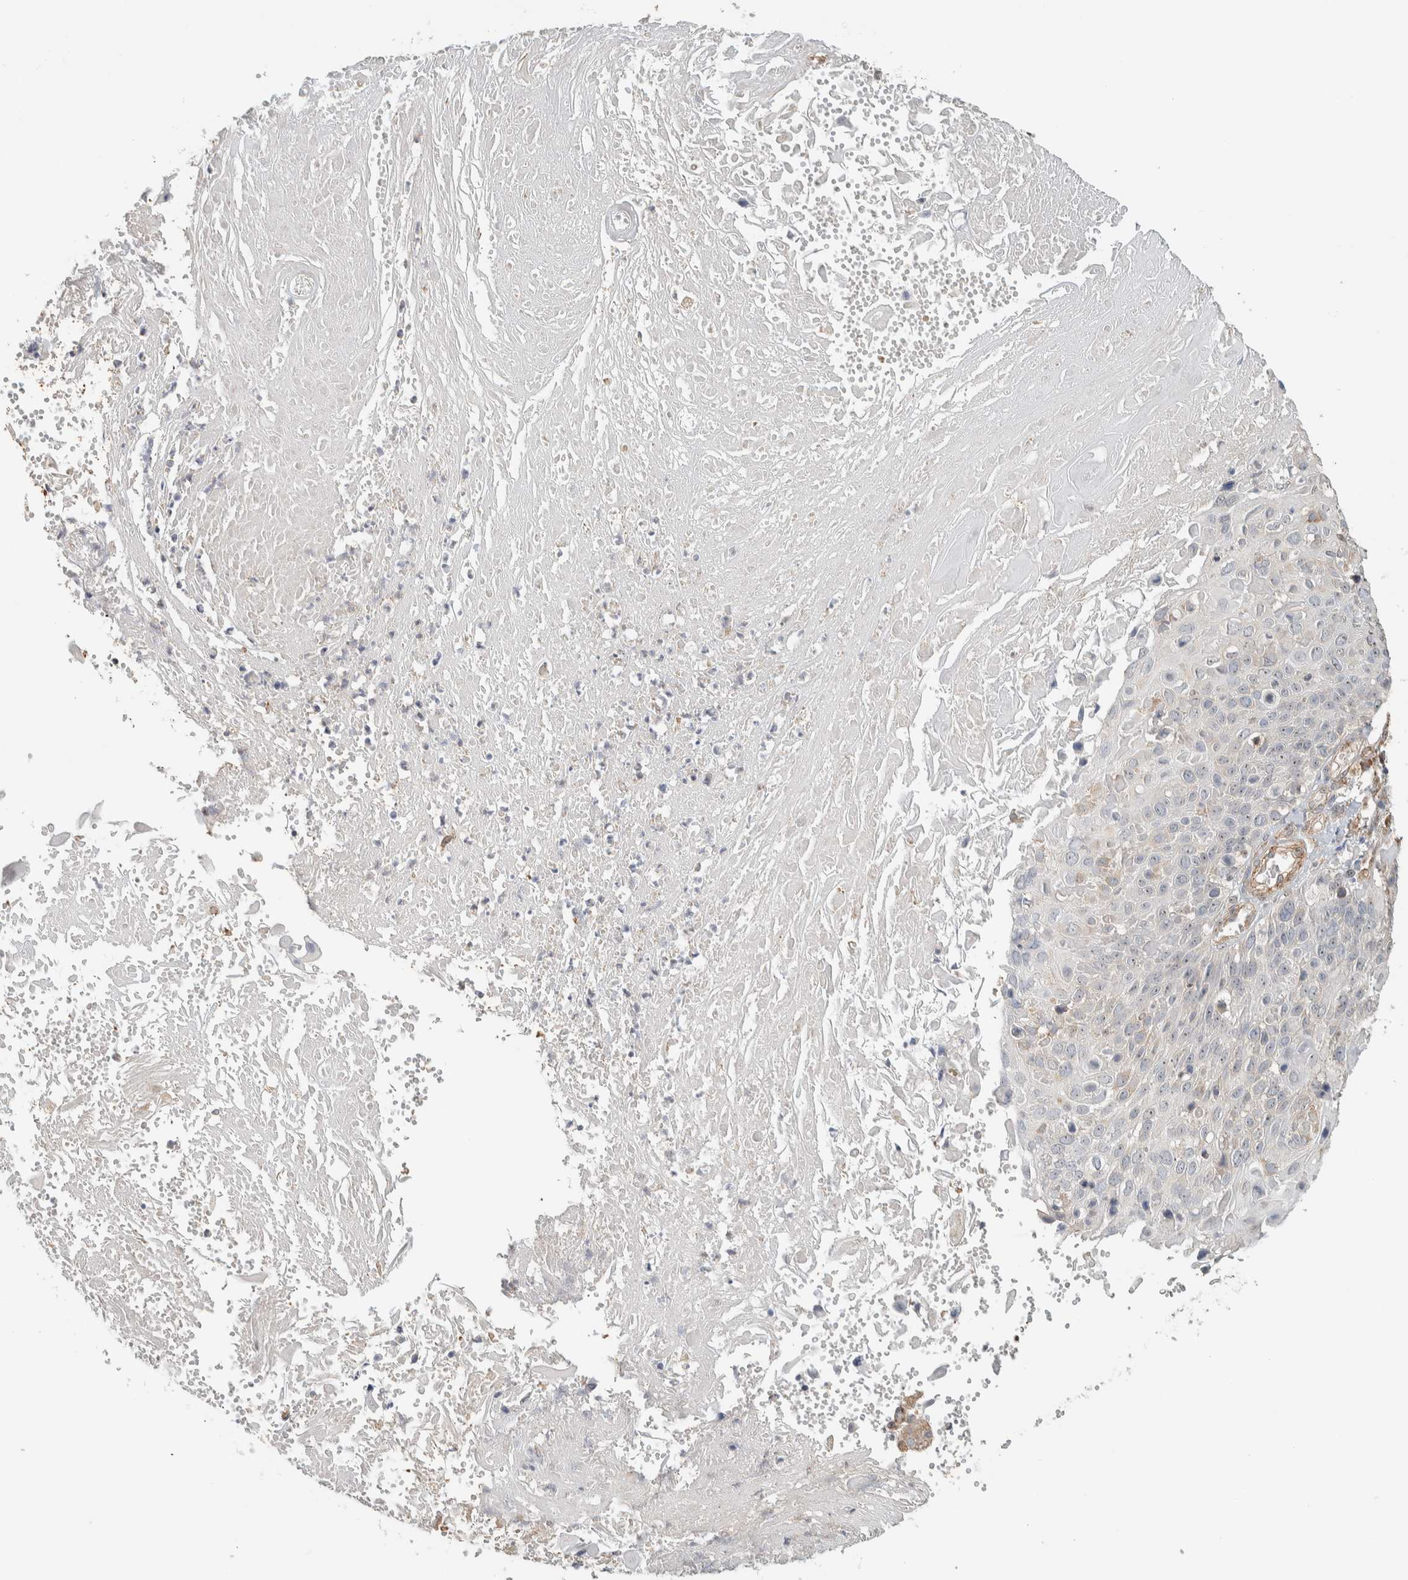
{"staining": {"intensity": "negative", "quantity": "none", "location": "none"}, "tissue": "cervical cancer", "cell_type": "Tumor cells", "image_type": "cancer", "snomed": [{"axis": "morphology", "description": "Squamous cell carcinoma, NOS"}, {"axis": "topography", "description": "Cervix"}], "caption": "Cervical cancer was stained to show a protein in brown. There is no significant staining in tumor cells.", "gene": "KLHL40", "patient": {"sex": "female", "age": 74}}